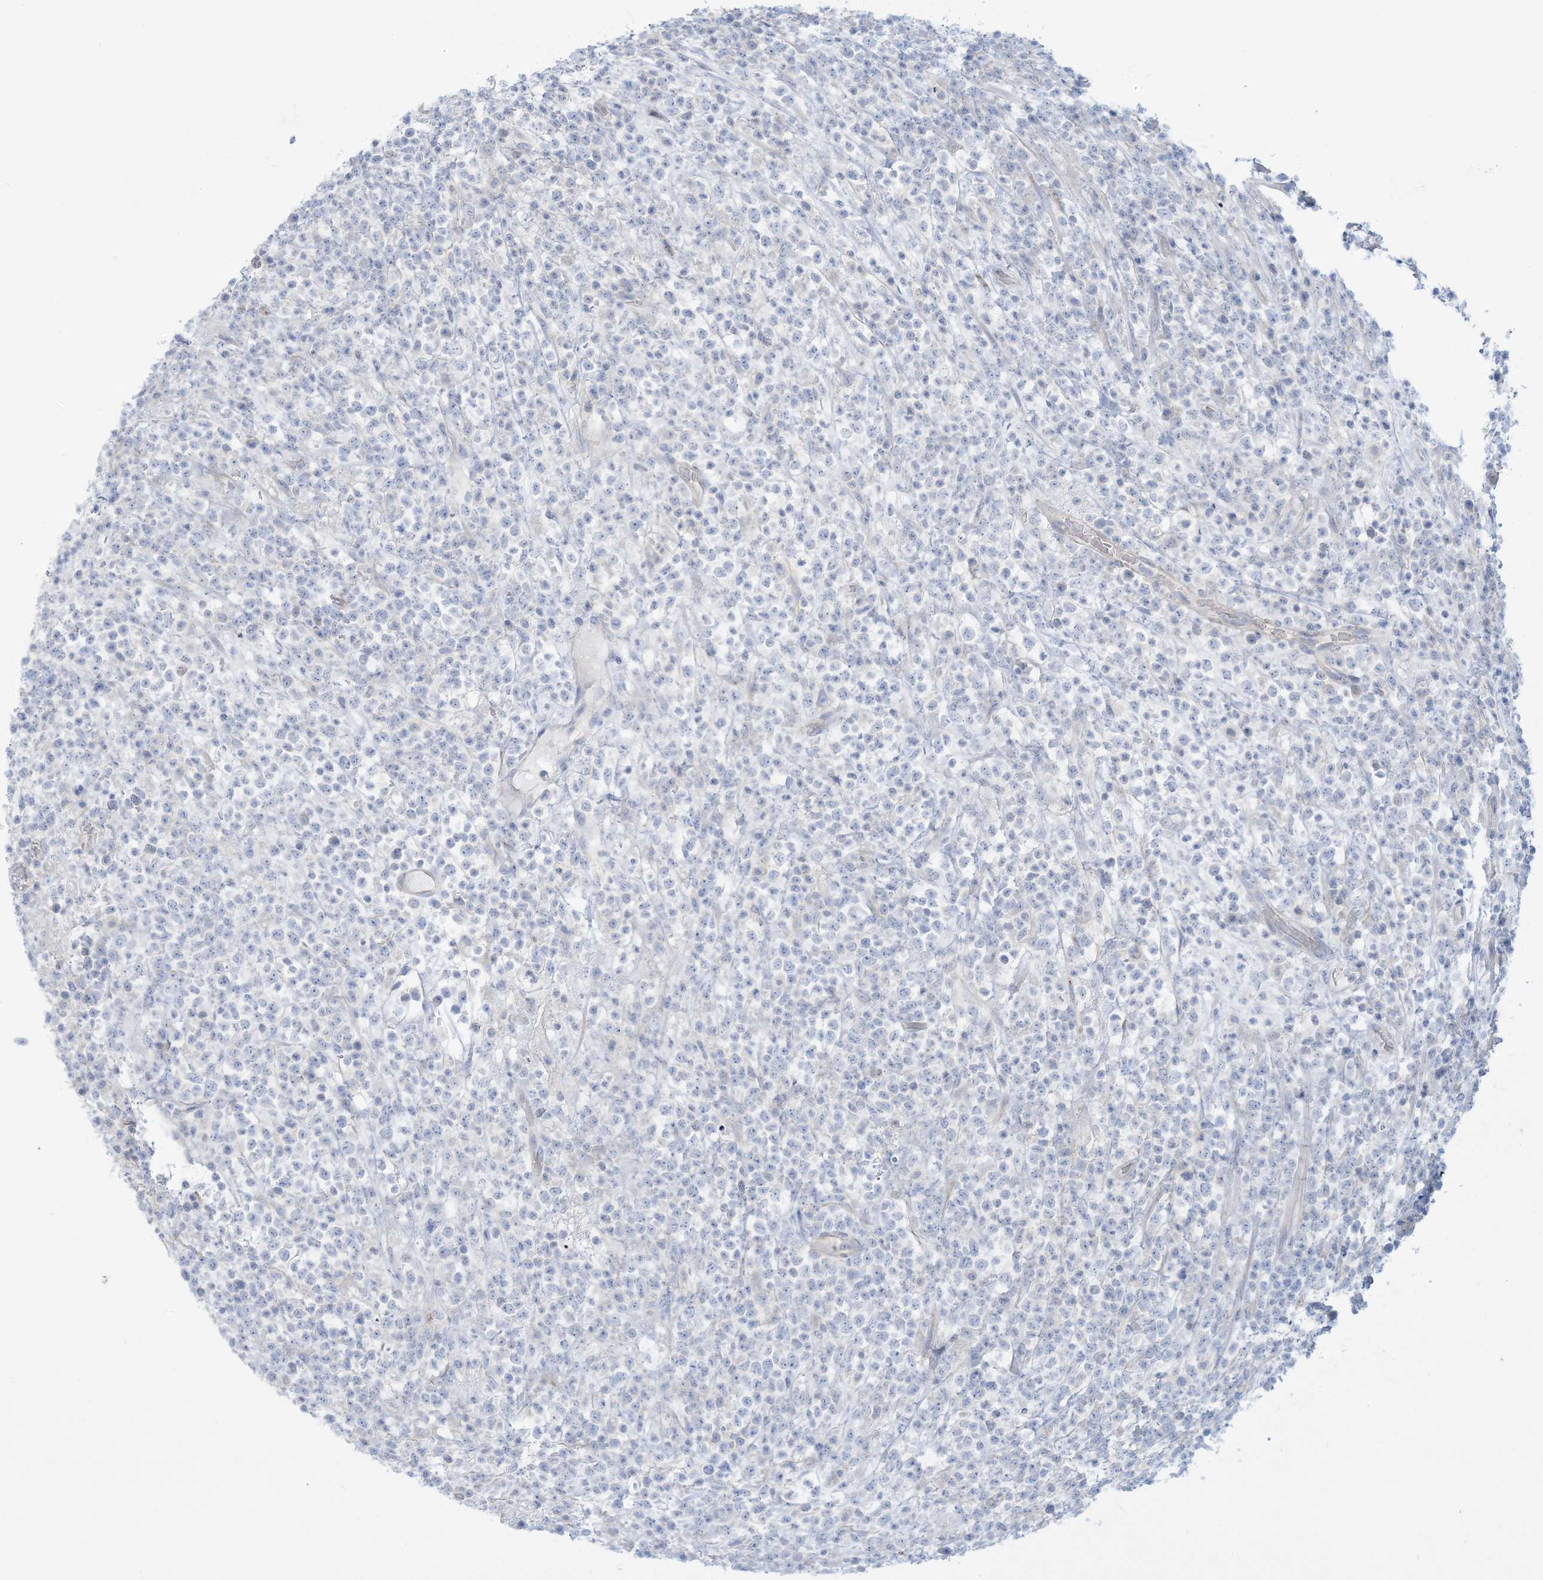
{"staining": {"intensity": "negative", "quantity": "none", "location": "none"}, "tissue": "lymphoma", "cell_type": "Tumor cells", "image_type": "cancer", "snomed": [{"axis": "morphology", "description": "Malignant lymphoma, non-Hodgkin's type, High grade"}, {"axis": "topography", "description": "Colon"}], "caption": "An immunohistochemistry histopathology image of lymphoma is shown. There is no staining in tumor cells of lymphoma. Brightfield microscopy of immunohistochemistry stained with DAB (3,3'-diaminobenzidine) (brown) and hematoxylin (blue), captured at high magnification.", "gene": "MTHFD2L", "patient": {"sex": "female", "age": 53}}